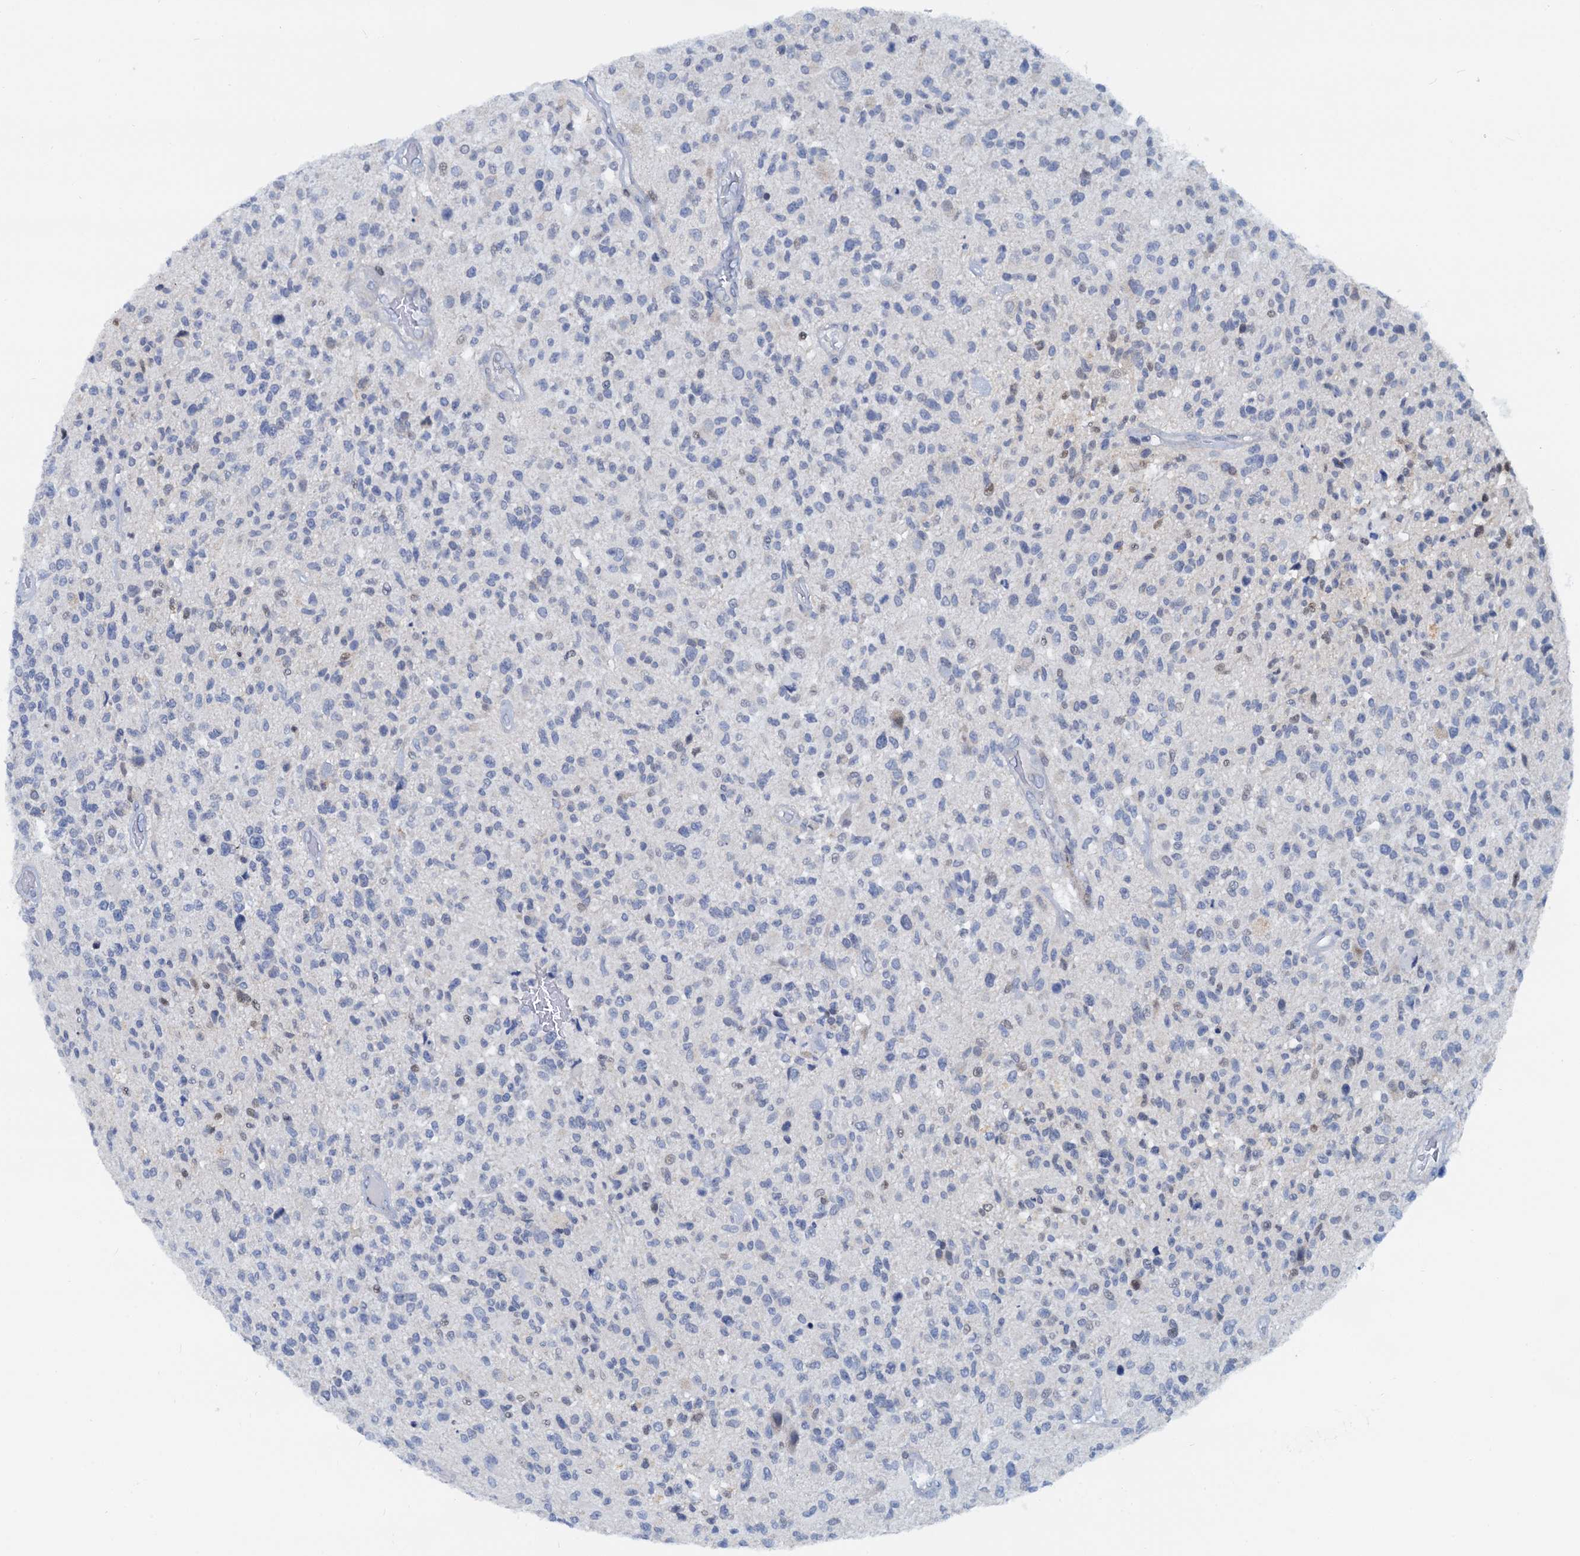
{"staining": {"intensity": "weak", "quantity": "<25%", "location": "nuclear"}, "tissue": "glioma", "cell_type": "Tumor cells", "image_type": "cancer", "snomed": [{"axis": "morphology", "description": "Glioma, malignant, High grade"}, {"axis": "morphology", "description": "Glioblastoma, NOS"}, {"axis": "topography", "description": "Brain"}], "caption": "This is an immunohistochemistry (IHC) histopathology image of human high-grade glioma (malignant). There is no expression in tumor cells.", "gene": "PTGES3", "patient": {"sex": "male", "age": 60}}